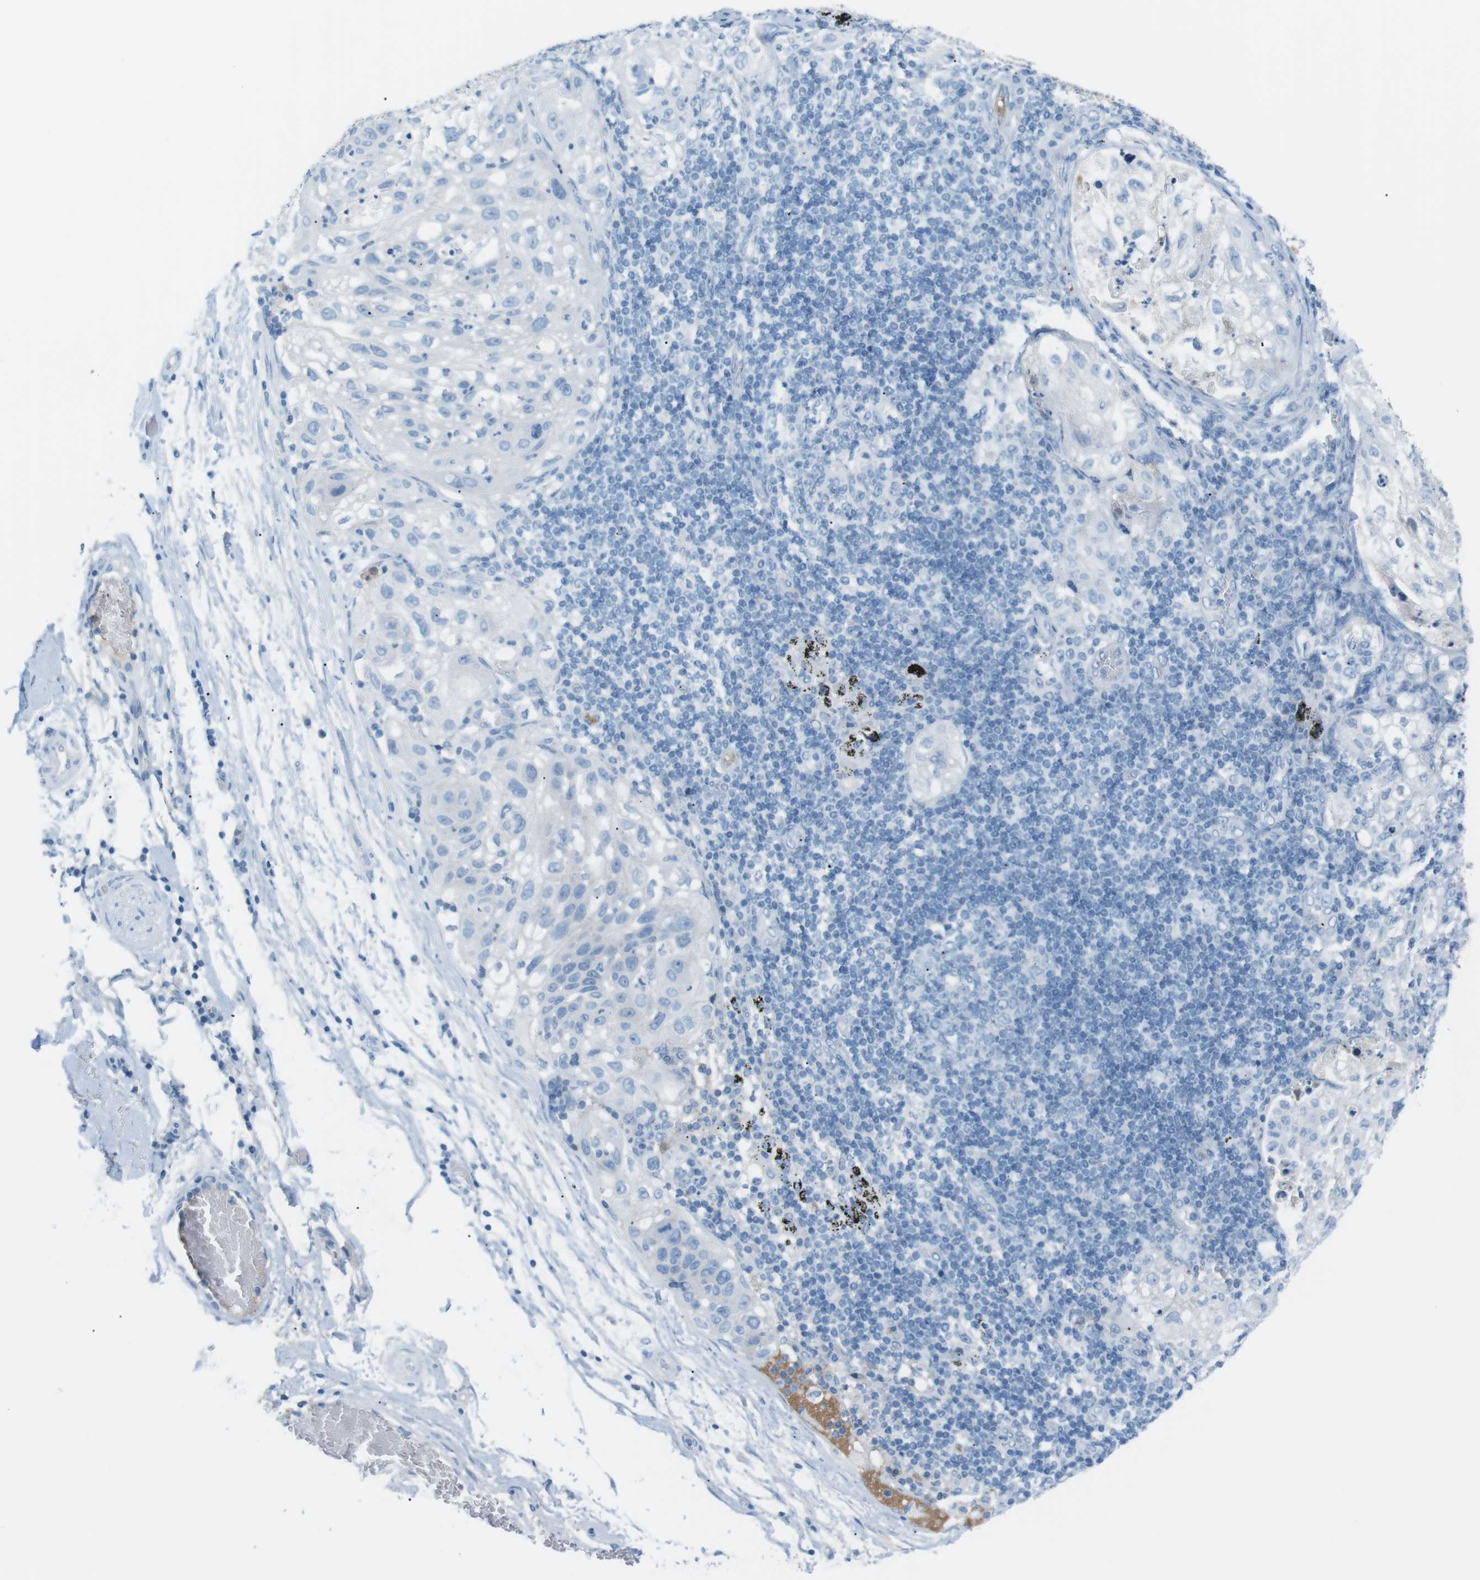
{"staining": {"intensity": "negative", "quantity": "none", "location": "none"}, "tissue": "lung cancer", "cell_type": "Tumor cells", "image_type": "cancer", "snomed": [{"axis": "morphology", "description": "Inflammation, NOS"}, {"axis": "morphology", "description": "Squamous cell carcinoma, NOS"}, {"axis": "topography", "description": "Lymph node"}, {"axis": "topography", "description": "Soft tissue"}, {"axis": "topography", "description": "Lung"}], "caption": "This is a micrograph of IHC staining of squamous cell carcinoma (lung), which shows no positivity in tumor cells.", "gene": "AZGP1", "patient": {"sex": "male", "age": 66}}